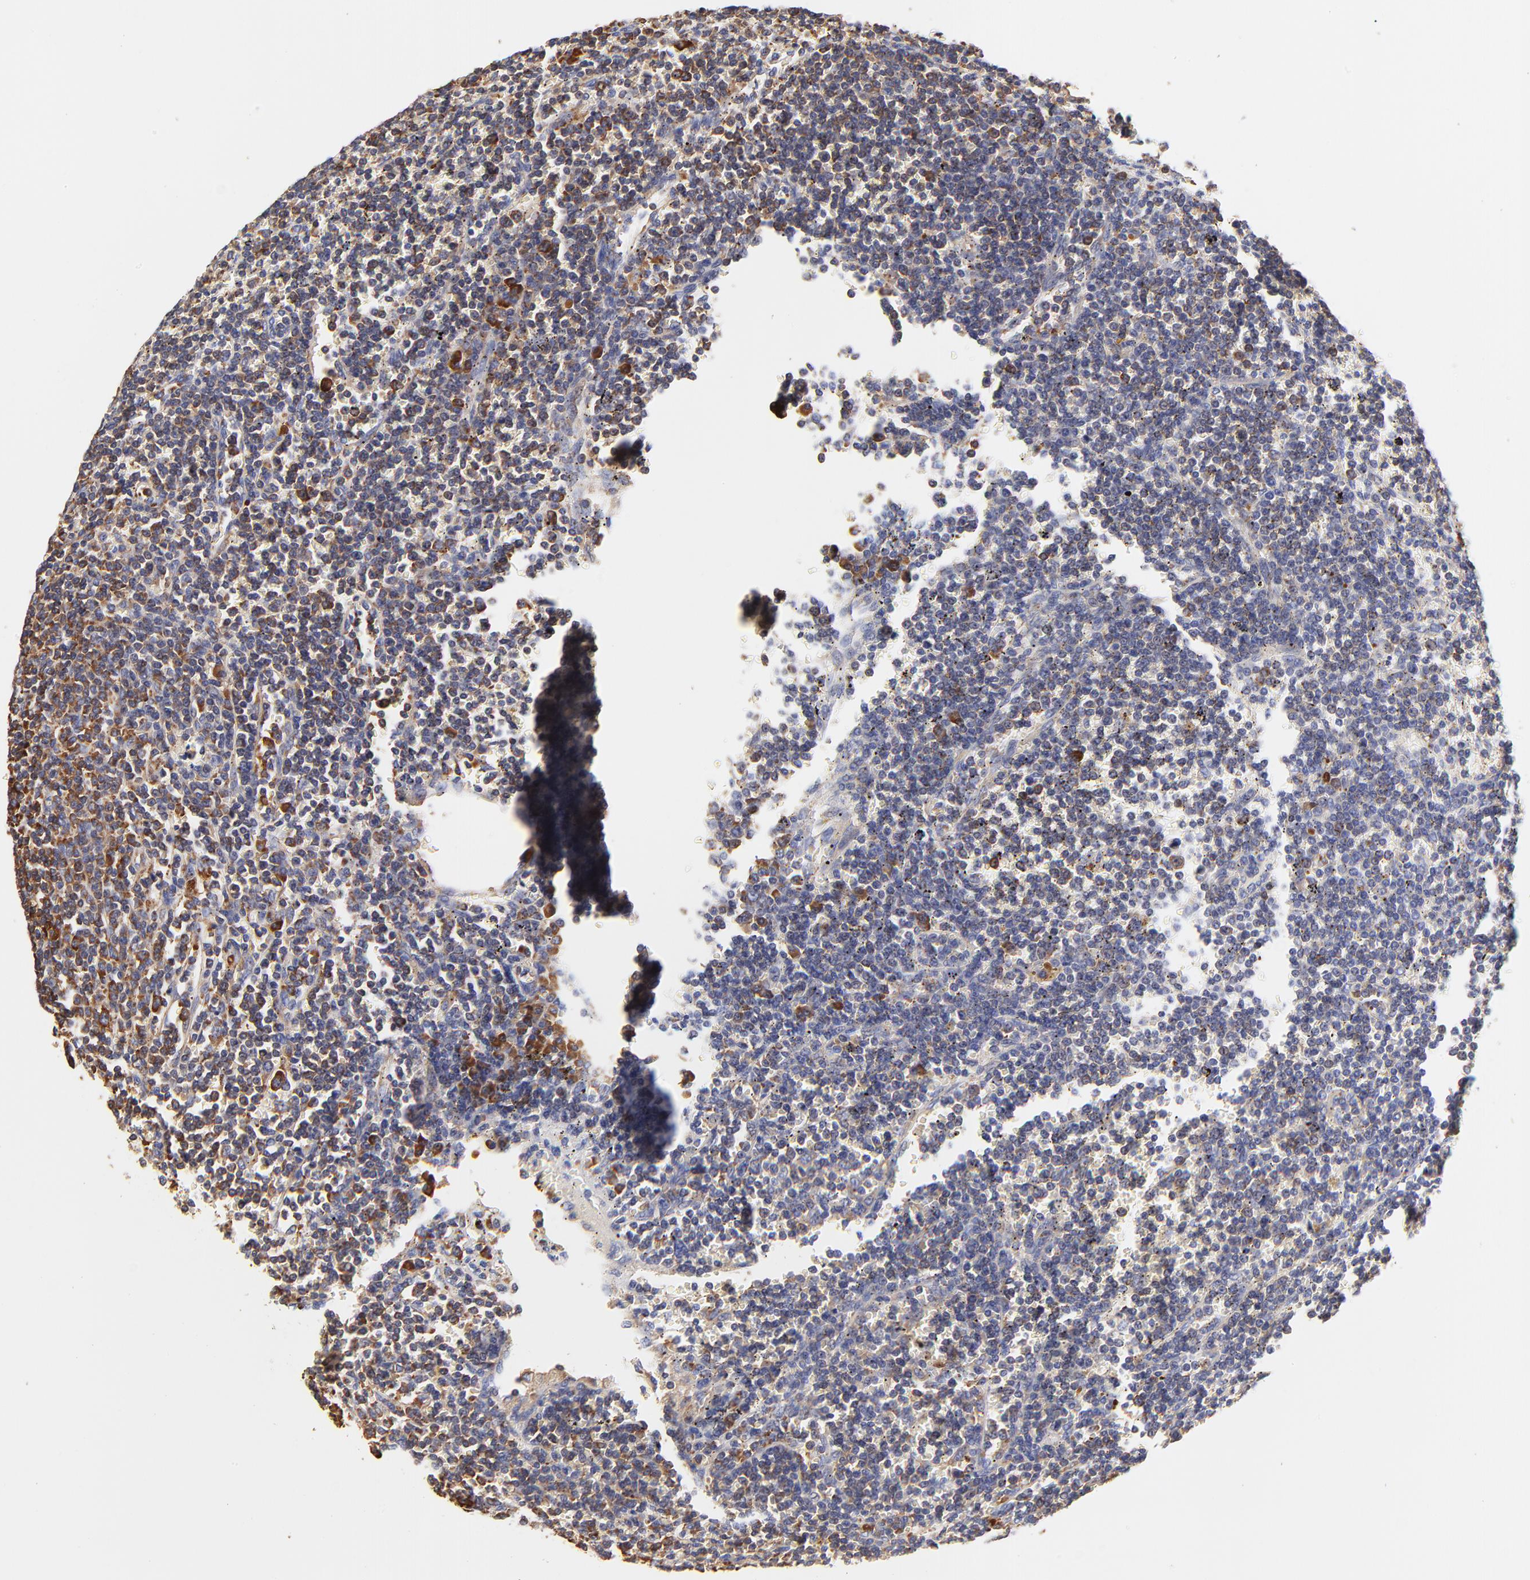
{"staining": {"intensity": "strong", "quantity": "25%-75%", "location": "cytoplasmic/membranous"}, "tissue": "lymphoma", "cell_type": "Tumor cells", "image_type": "cancer", "snomed": [{"axis": "morphology", "description": "Malignant lymphoma, non-Hodgkin's type, Low grade"}, {"axis": "topography", "description": "Spleen"}], "caption": "Immunohistochemistry (IHC) of human lymphoma exhibits high levels of strong cytoplasmic/membranous staining in about 25%-75% of tumor cells. (brown staining indicates protein expression, while blue staining denotes nuclei).", "gene": "RPL27", "patient": {"sex": "male", "age": 80}}